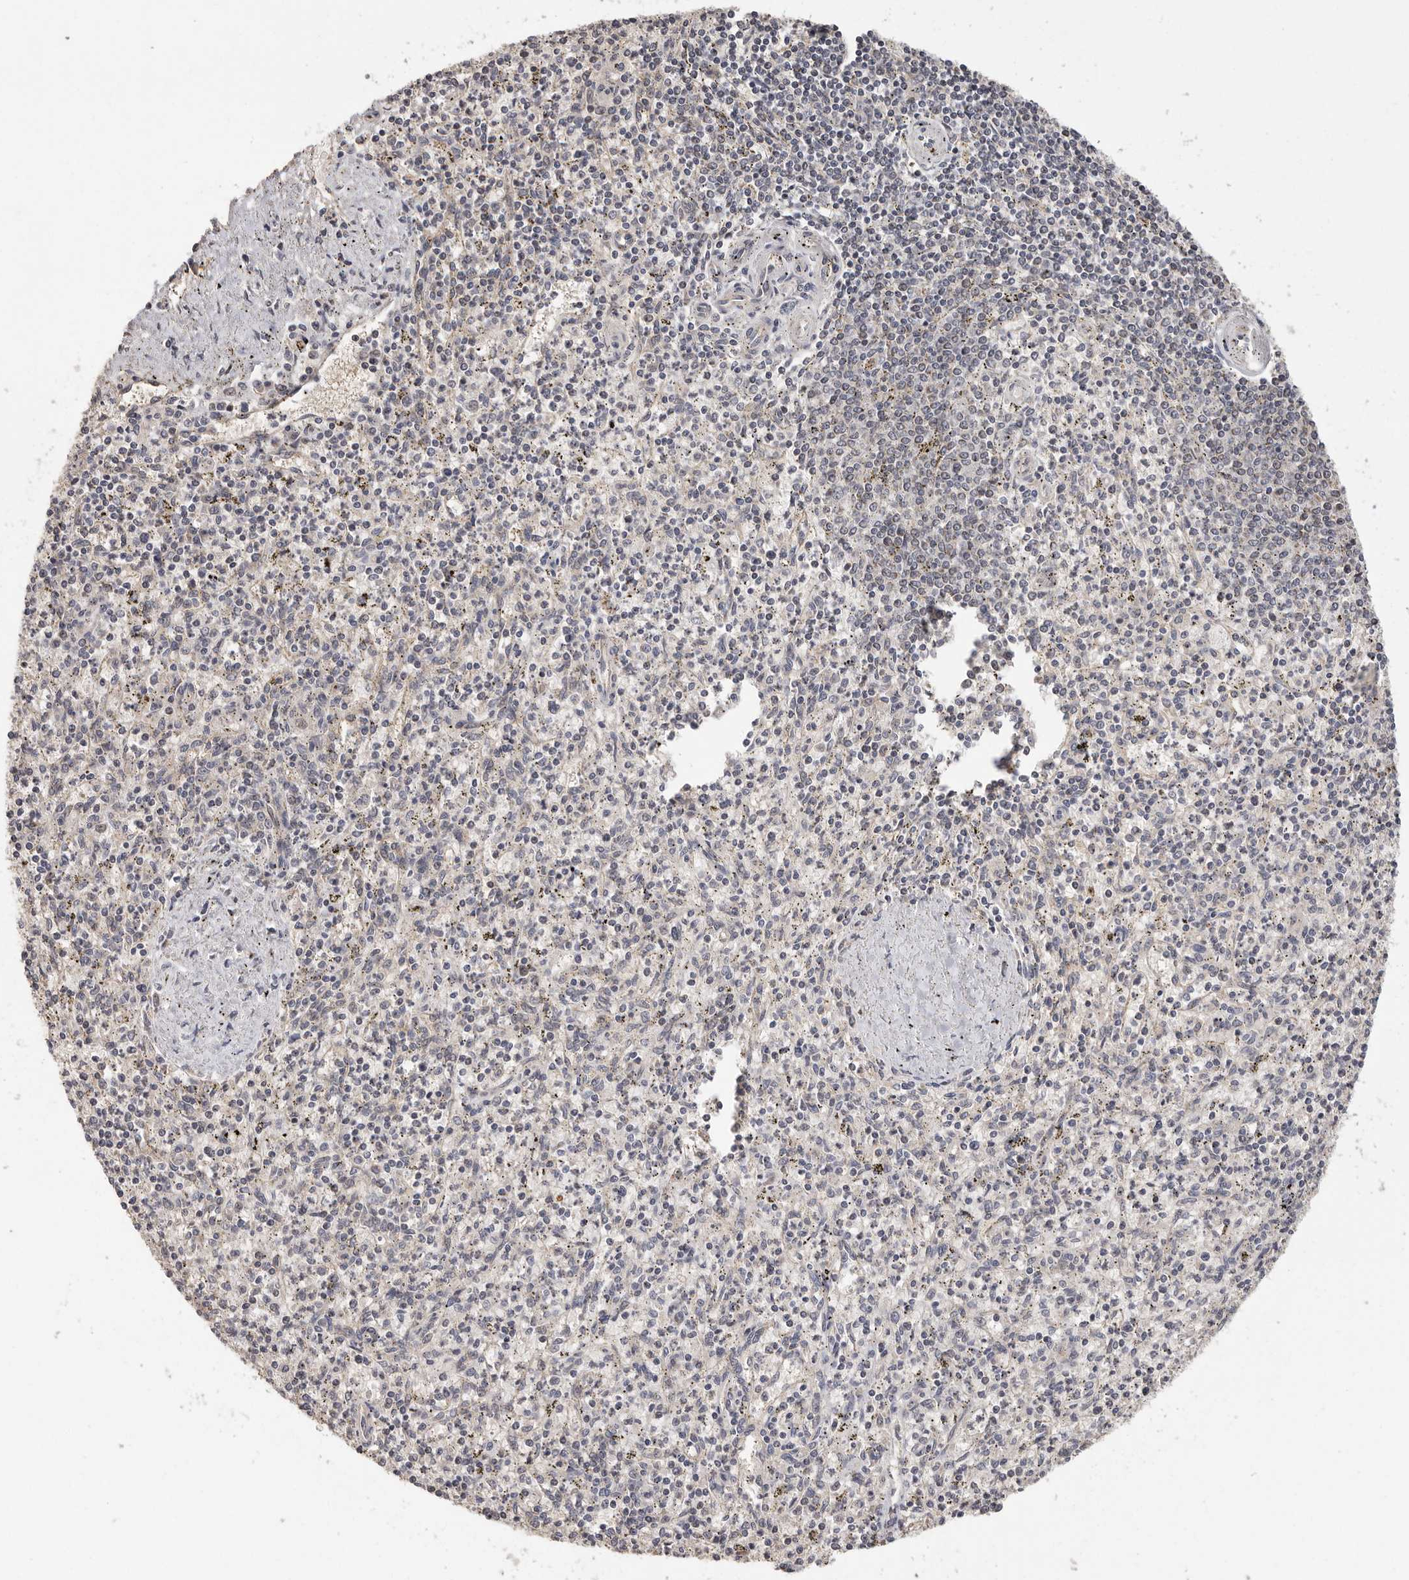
{"staining": {"intensity": "negative", "quantity": "none", "location": "none"}, "tissue": "spleen", "cell_type": "Cells in red pulp", "image_type": "normal", "snomed": [{"axis": "morphology", "description": "Normal tissue, NOS"}, {"axis": "topography", "description": "Spleen"}], "caption": "DAB (3,3'-diaminobenzidine) immunohistochemical staining of unremarkable human spleen reveals no significant staining in cells in red pulp.", "gene": "BAIAP2", "patient": {"sex": "male", "age": 72}}